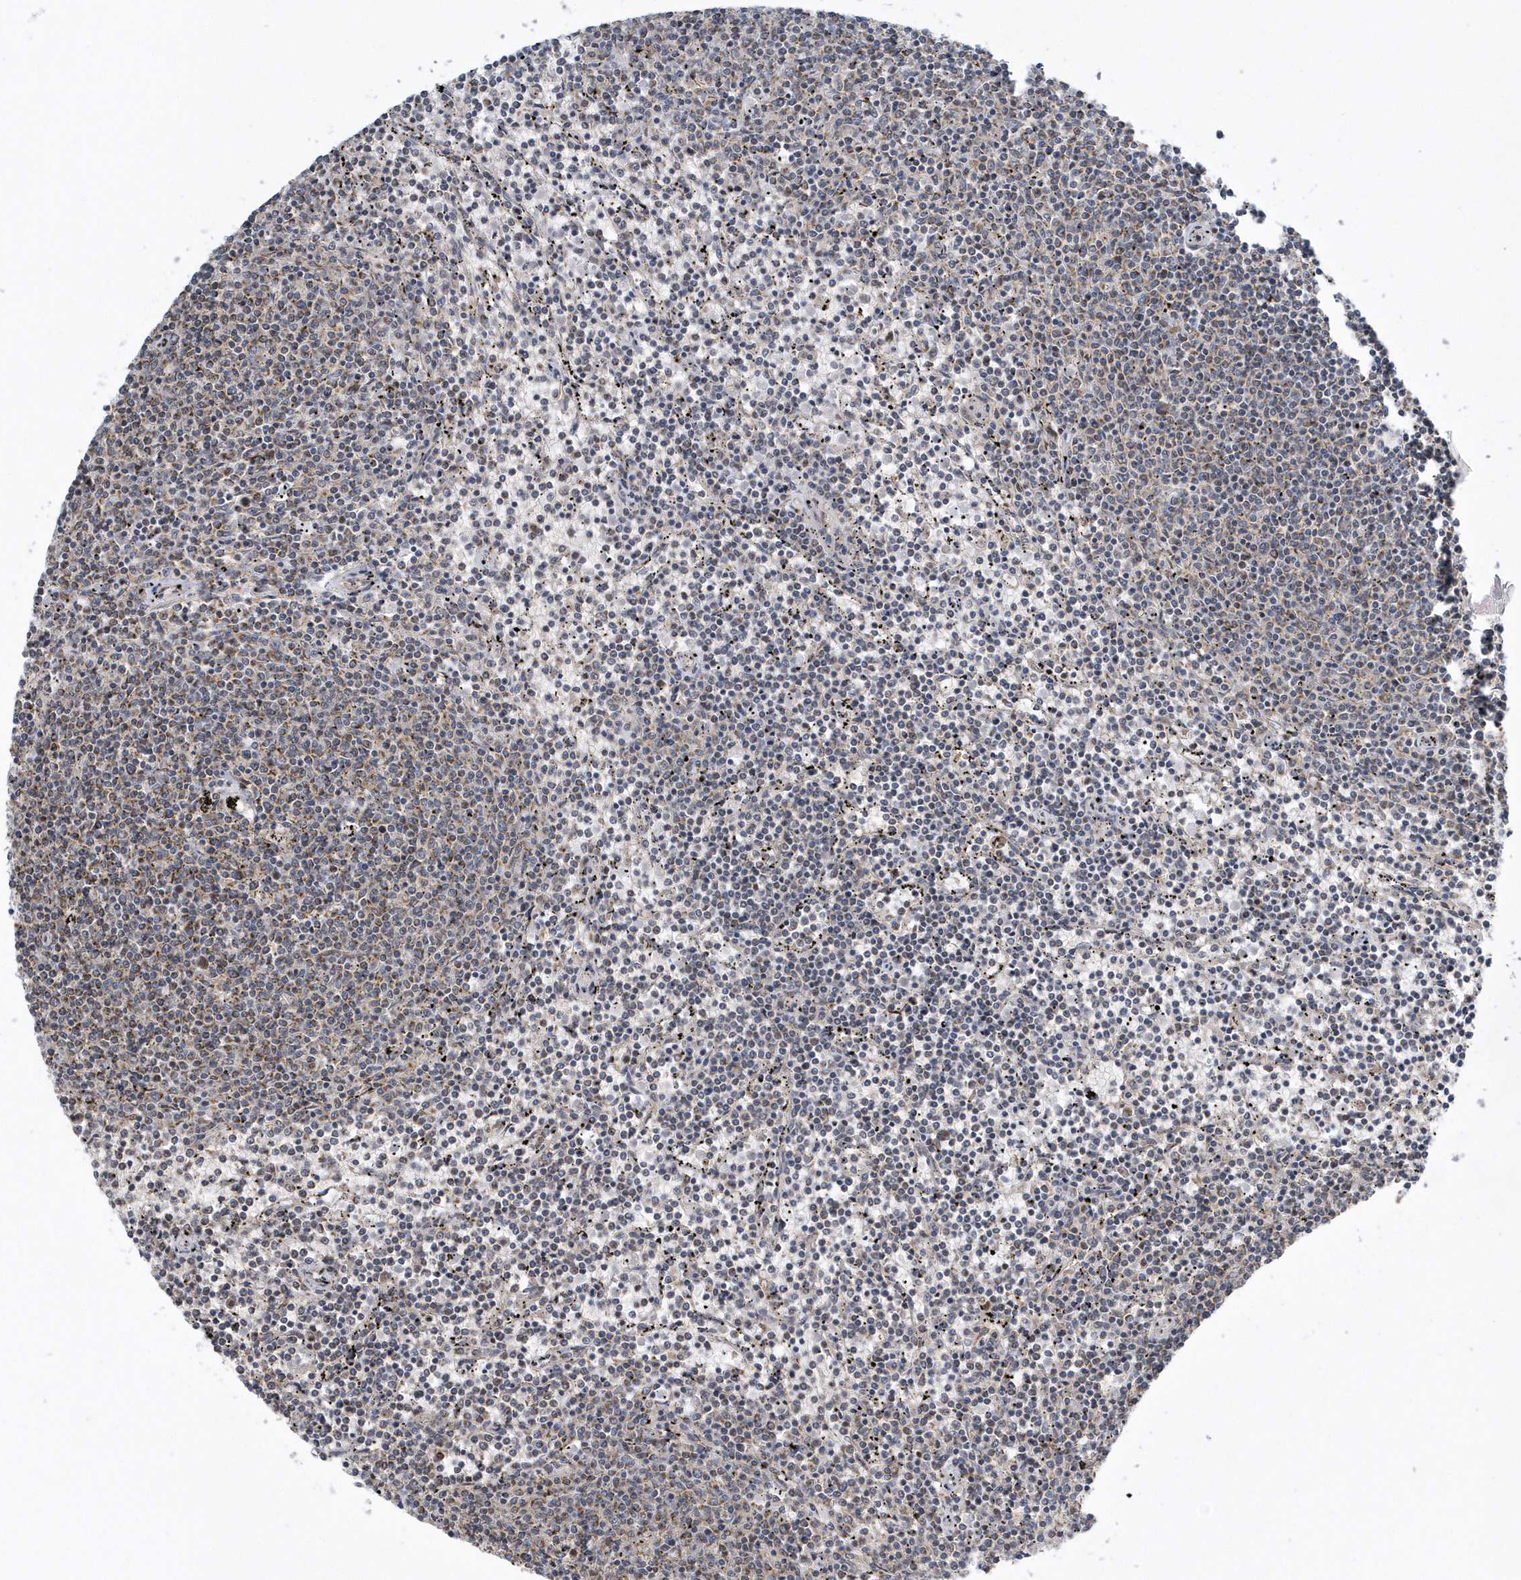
{"staining": {"intensity": "weak", "quantity": "<25%", "location": "cytoplasmic/membranous"}, "tissue": "lymphoma", "cell_type": "Tumor cells", "image_type": "cancer", "snomed": [{"axis": "morphology", "description": "Malignant lymphoma, non-Hodgkin's type, Low grade"}, {"axis": "topography", "description": "Spleen"}], "caption": "Immunohistochemistry image of neoplastic tissue: malignant lymphoma, non-Hodgkin's type (low-grade) stained with DAB demonstrates no significant protein expression in tumor cells.", "gene": "SLX9", "patient": {"sex": "female", "age": 50}}